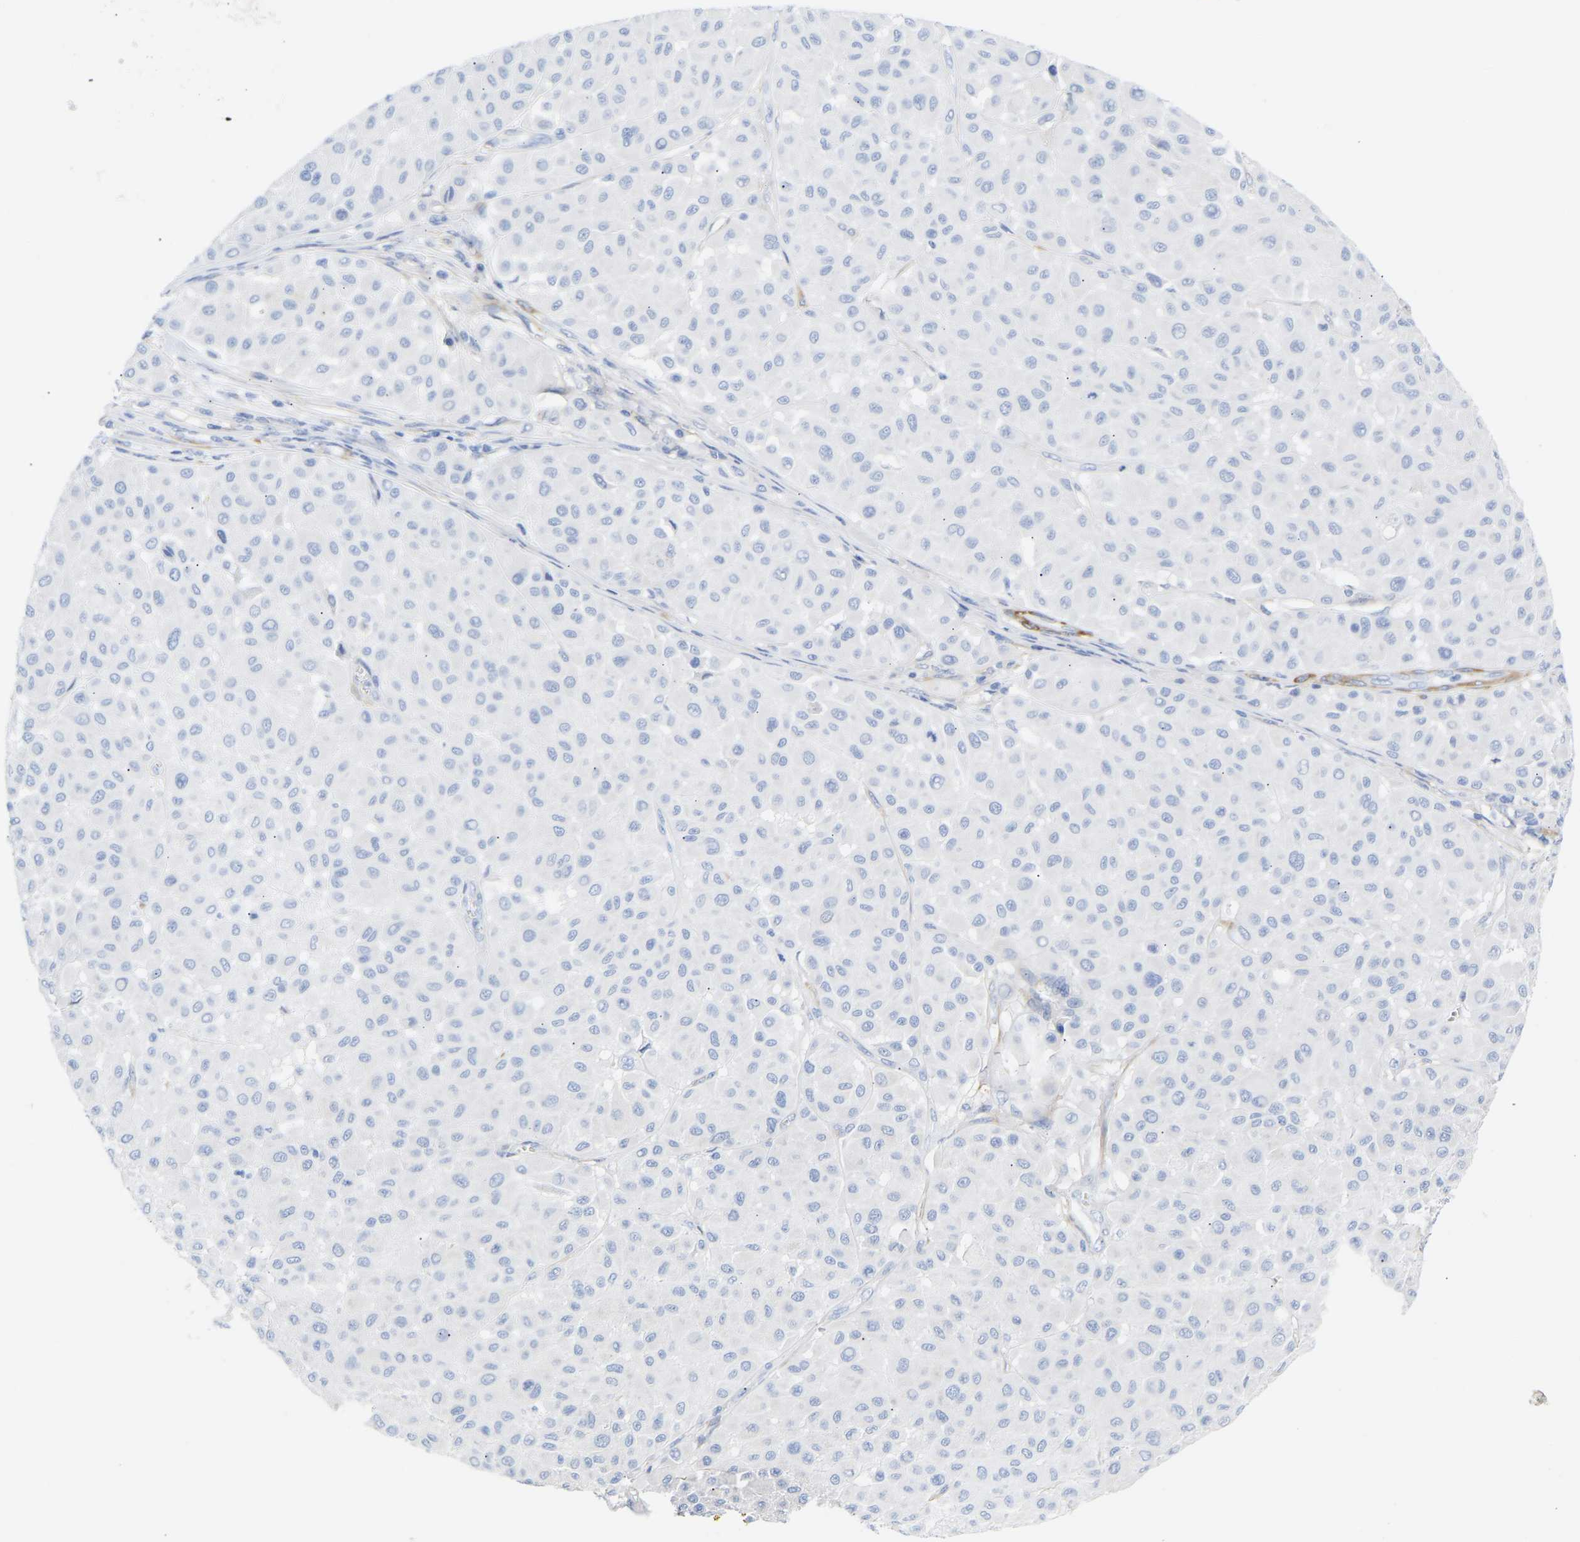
{"staining": {"intensity": "negative", "quantity": "none", "location": "none"}, "tissue": "melanoma", "cell_type": "Tumor cells", "image_type": "cancer", "snomed": [{"axis": "morphology", "description": "Malignant melanoma, Metastatic site"}, {"axis": "topography", "description": "Soft tissue"}], "caption": "High magnification brightfield microscopy of malignant melanoma (metastatic site) stained with DAB (3,3'-diaminobenzidine) (brown) and counterstained with hematoxylin (blue): tumor cells show no significant expression.", "gene": "AMPH", "patient": {"sex": "male", "age": 41}}